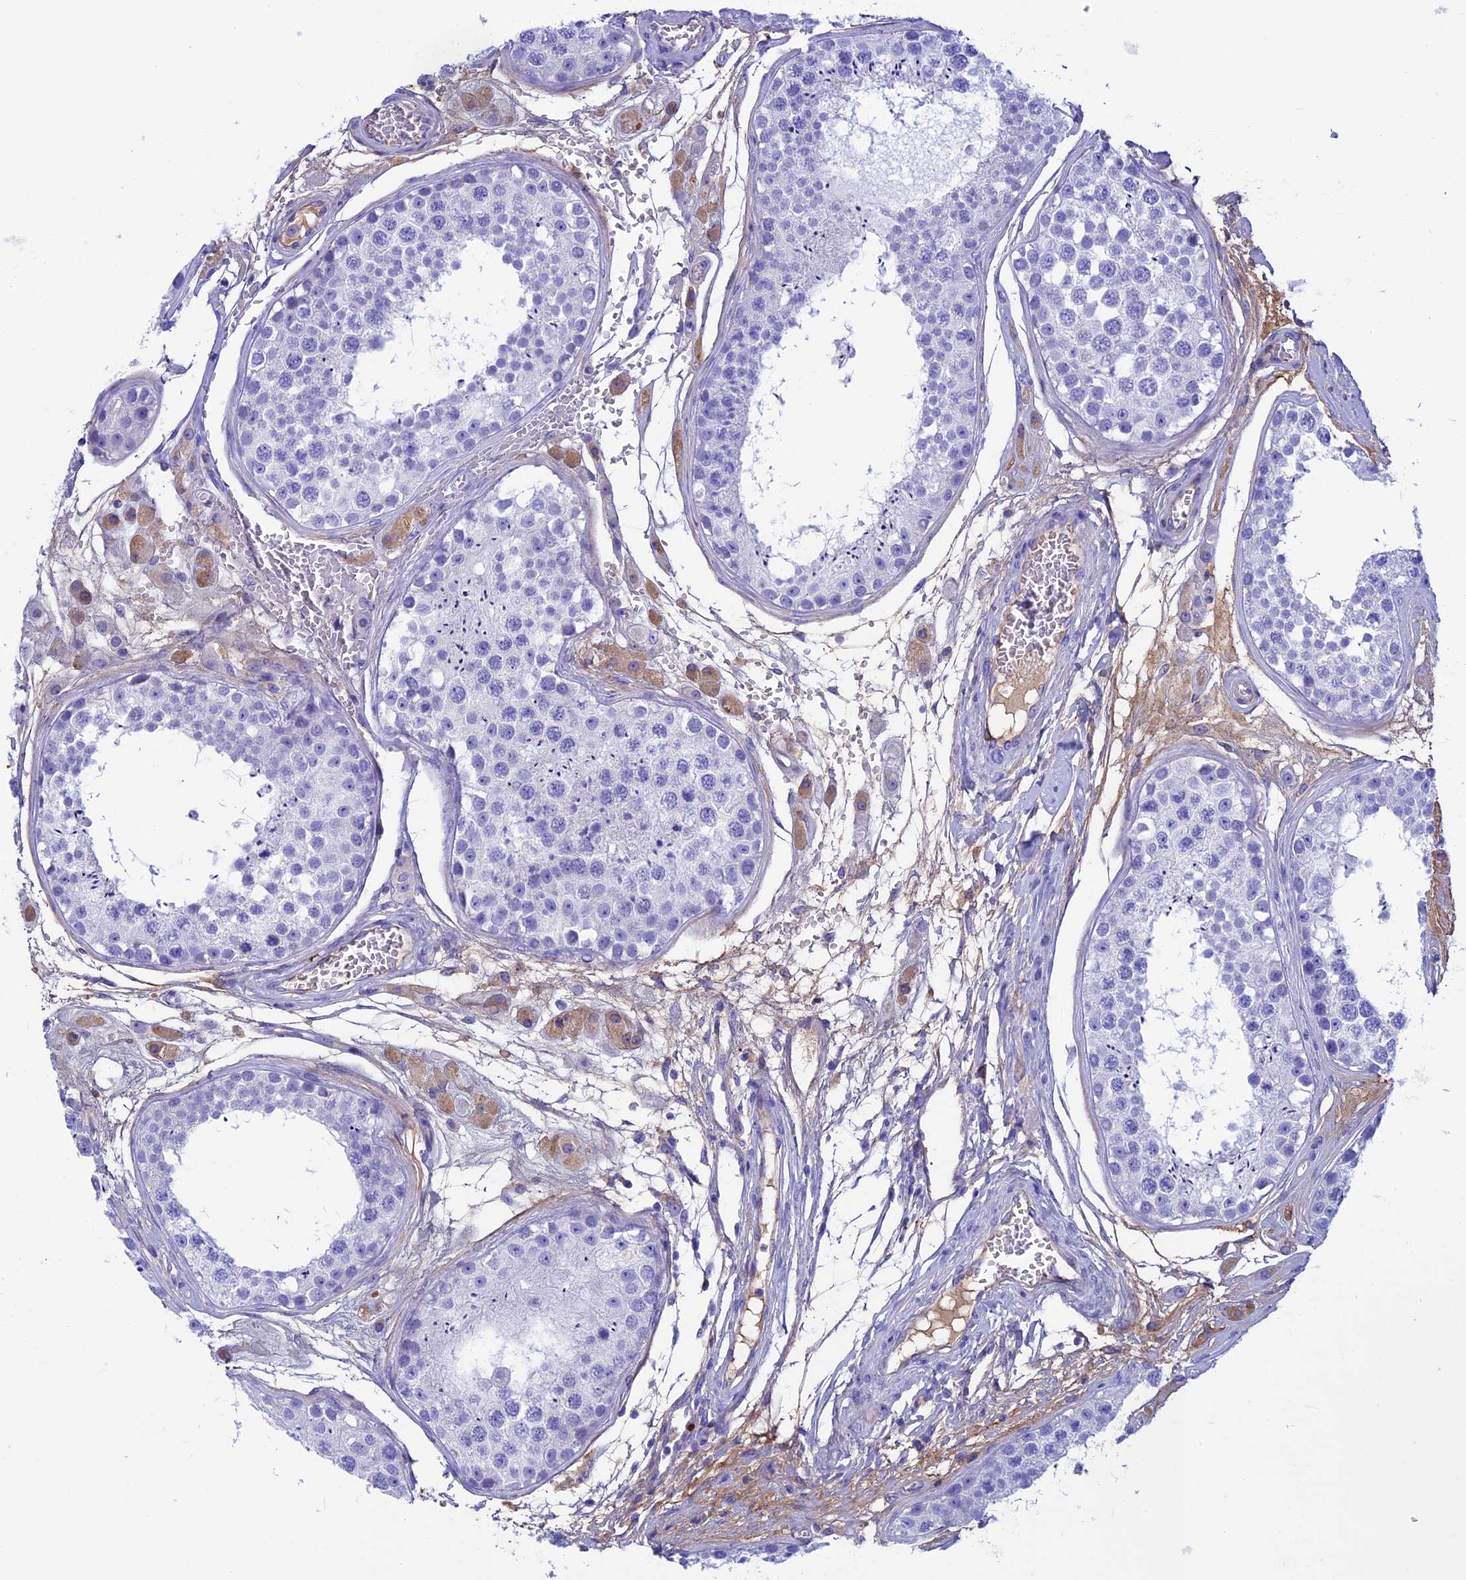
{"staining": {"intensity": "negative", "quantity": "none", "location": "none"}, "tissue": "testis", "cell_type": "Cells in seminiferous ducts", "image_type": "normal", "snomed": [{"axis": "morphology", "description": "Normal tissue, NOS"}, {"axis": "topography", "description": "Testis"}], "caption": "Image shows no protein positivity in cells in seminiferous ducts of benign testis.", "gene": "IGSF6", "patient": {"sex": "male", "age": 25}}